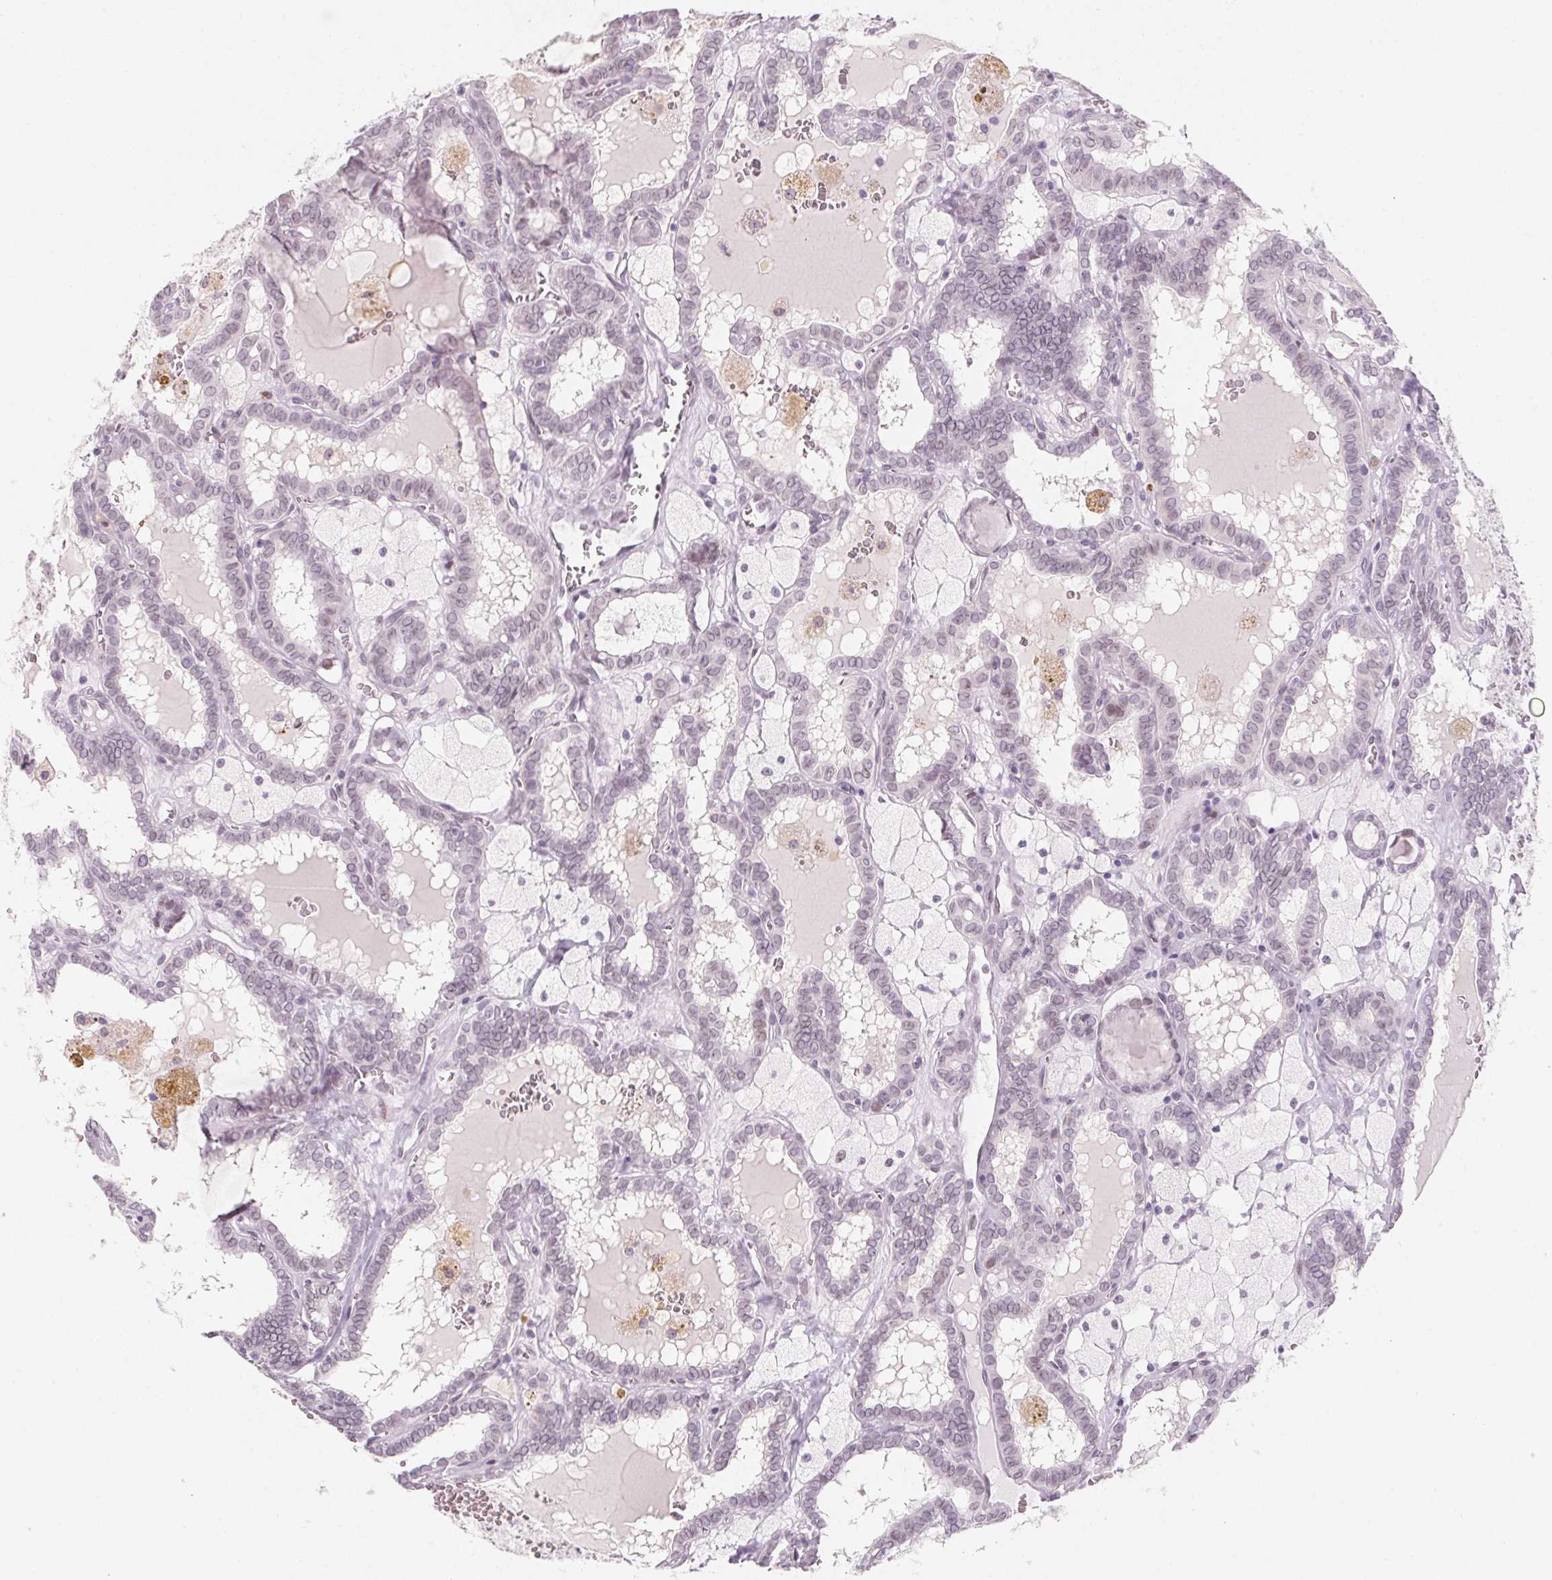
{"staining": {"intensity": "negative", "quantity": "none", "location": "none"}, "tissue": "thyroid cancer", "cell_type": "Tumor cells", "image_type": "cancer", "snomed": [{"axis": "morphology", "description": "Papillary adenocarcinoma, NOS"}, {"axis": "topography", "description": "Thyroid gland"}], "caption": "Tumor cells show no significant positivity in thyroid cancer (papillary adenocarcinoma).", "gene": "KCNQ2", "patient": {"sex": "female", "age": 39}}